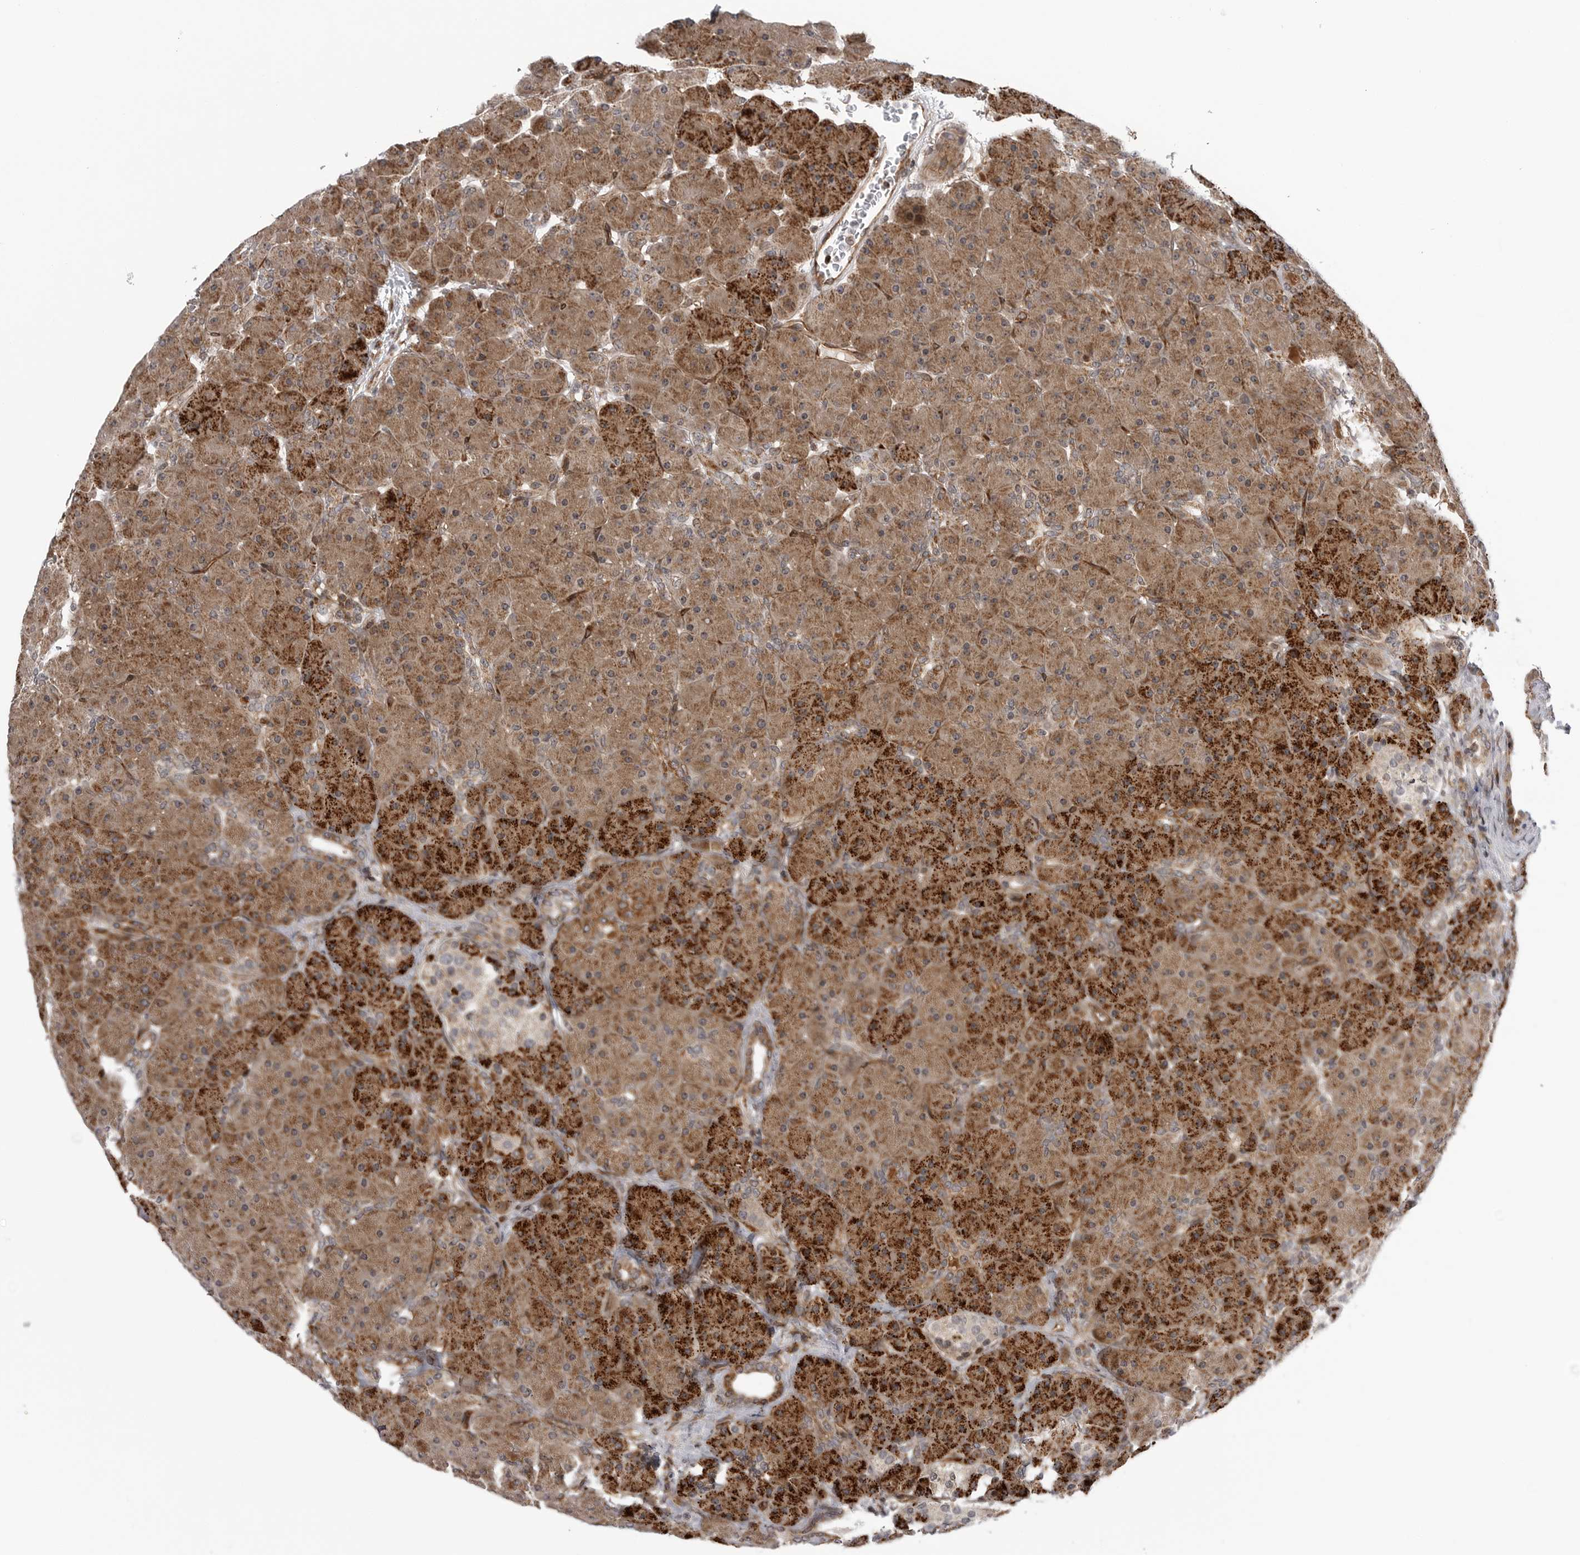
{"staining": {"intensity": "strong", "quantity": ">75%", "location": "cytoplasmic/membranous"}, "tissue": "pancreas", "cell_type": "Exocrine glandular cells", "image_type": "normal", "snomed": [{"axis": "morphology", "description": "Normal tissue, NOS"}, {"axis": "topography", "description": "Pancreas"}], "caption": "Immunohistochemical staining of benign human pancreas reveals strong cytoplasmic/membranous protein staining in about >75% of exocrine glandular cells. The protein is shown in brown color, while the nuclei are stained blue.", "gene": "ABL1", "patient": {"sex": "male", "age": 66}}